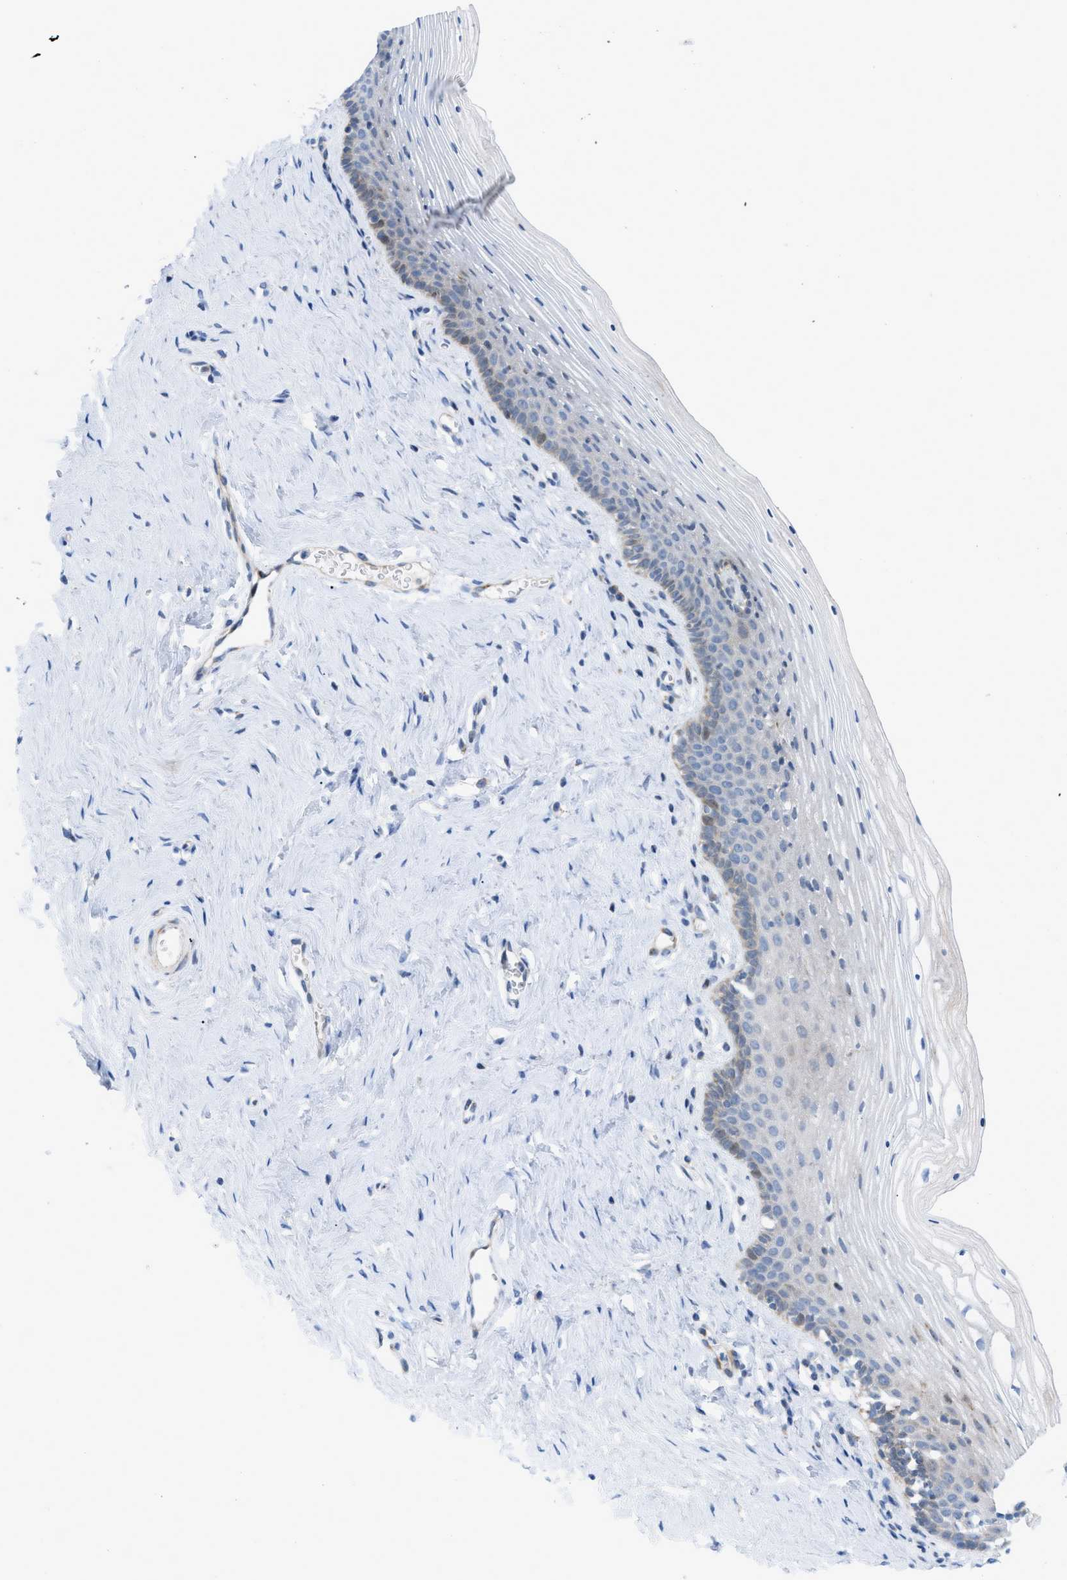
{"staining": {"intensity": "weak", "quantity": "<25%", "location": "cytoplasmic/membranous"}, "tissue": "vagina", "cell_type": "Squamous epithelial cells", "image_type": "normal", "snomed": [{"axis": "morphology", "description": "Normal tissue, NOS"}, {"axis": "topography", "description": "Vagina"}], "caption": "DAB immunohistochemical staining of normal human vagina reveals no significant positivity in squamous epithelial cells. (Stains: DAB immunohistochemistry with hematoxylin counter stain, Microscopy: brightfield microscopy at high magnification).", "gene": "RBBP9", "patient": {"sex": "female", "age": 32}}